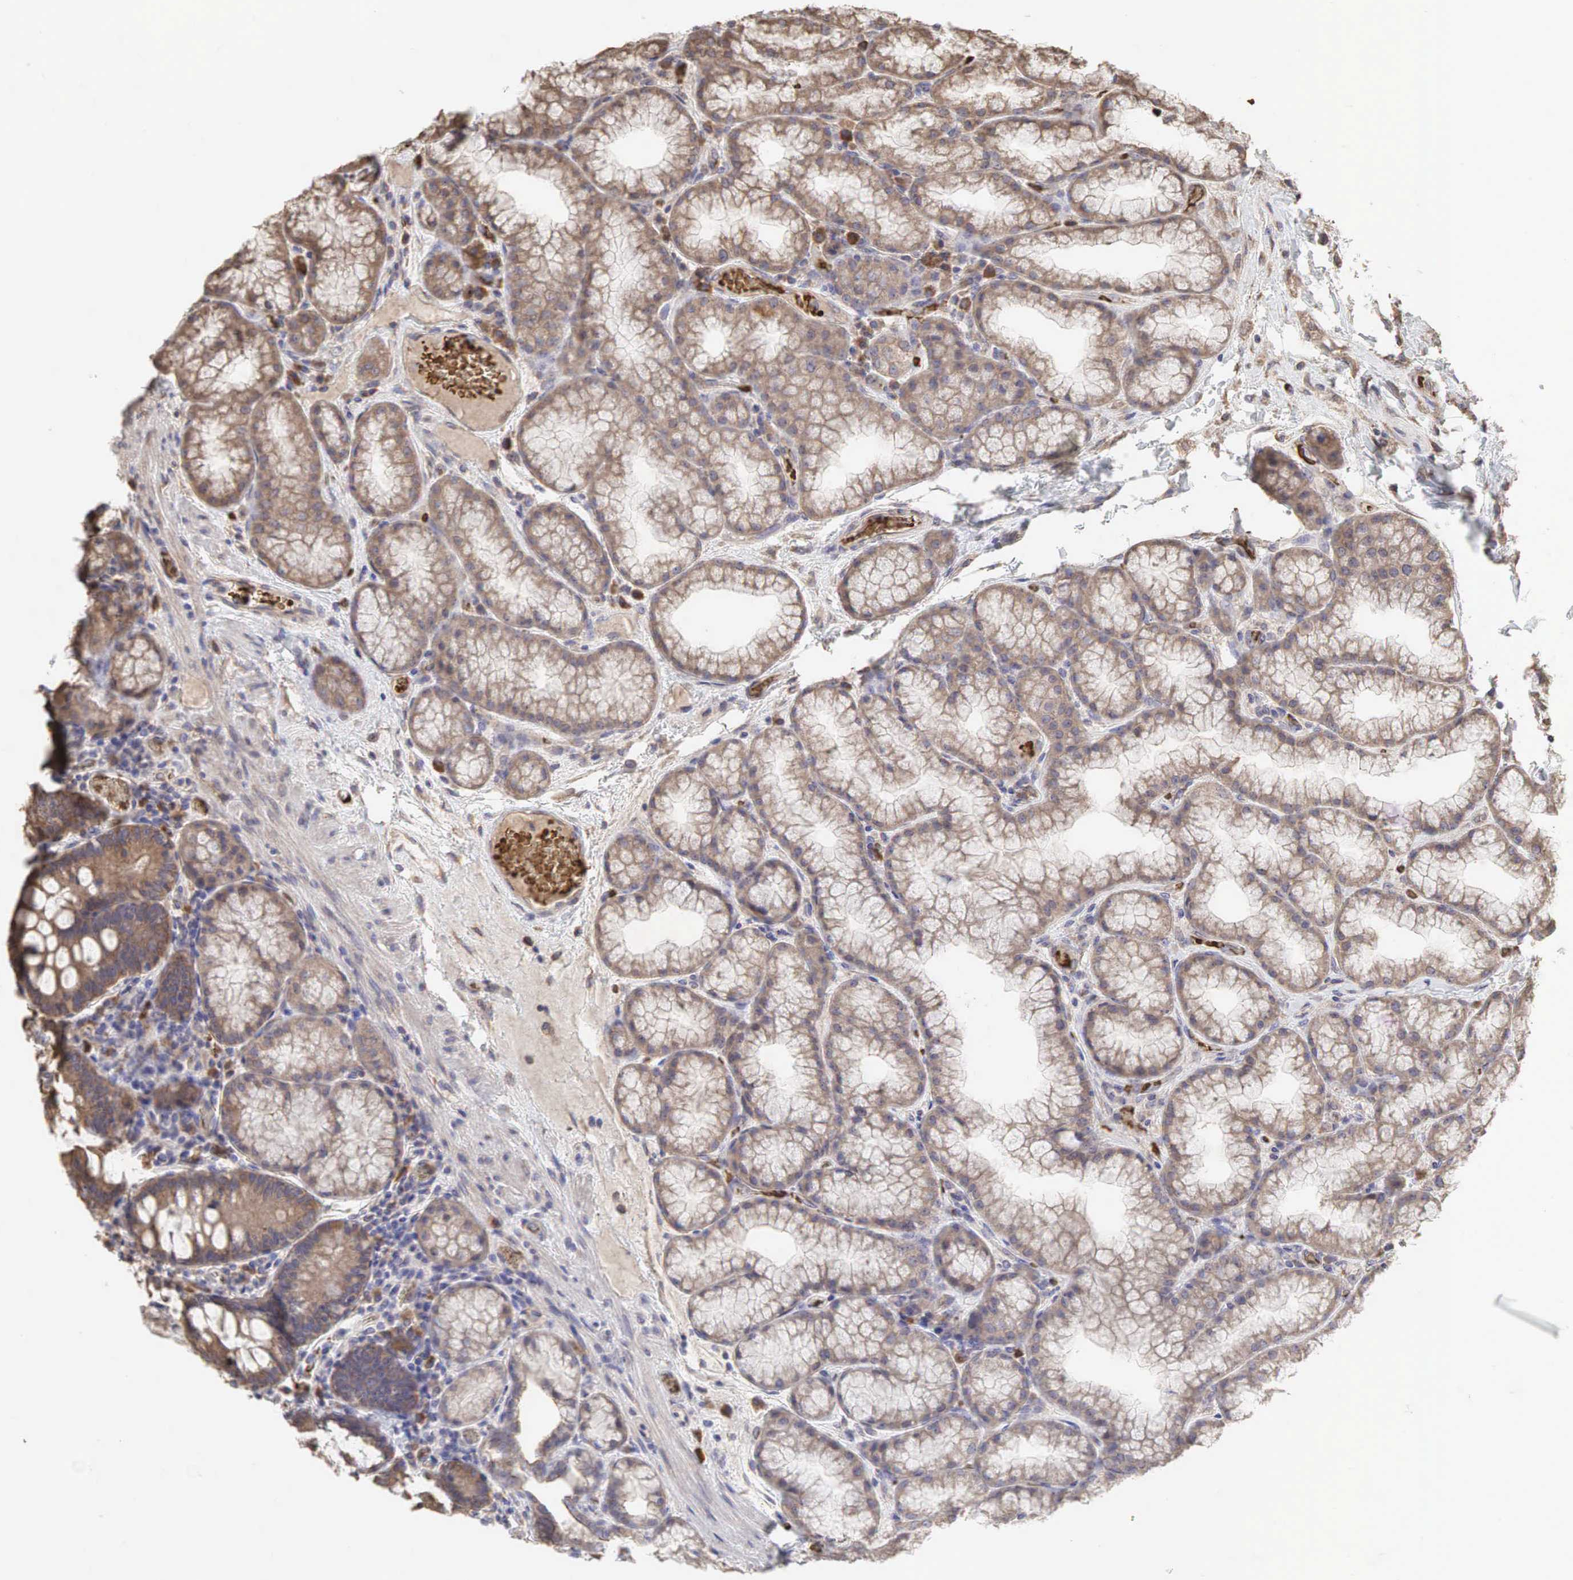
{"staining": {"intensity": "weak", "quantity": "25%-75%", "location": "cytoplasmic/membranous"}, "tissue": "duodenum", "cell_type": "Glandular cells", "image_type": "normal", "snomed": [{"axis": "morphology", "description": "Normal tissue, NOS"}, {"axis": "topography", "description": "Duodenum"}], "caption": "The micrograph shows immunohistochemical staining of benign duodenum. There is weak cytoplasmic/membranous staining is present in approximately 25%-75% of glandular cells.", "gene": "PABPC5", "patient": {"sex": "female", "age": 43}}